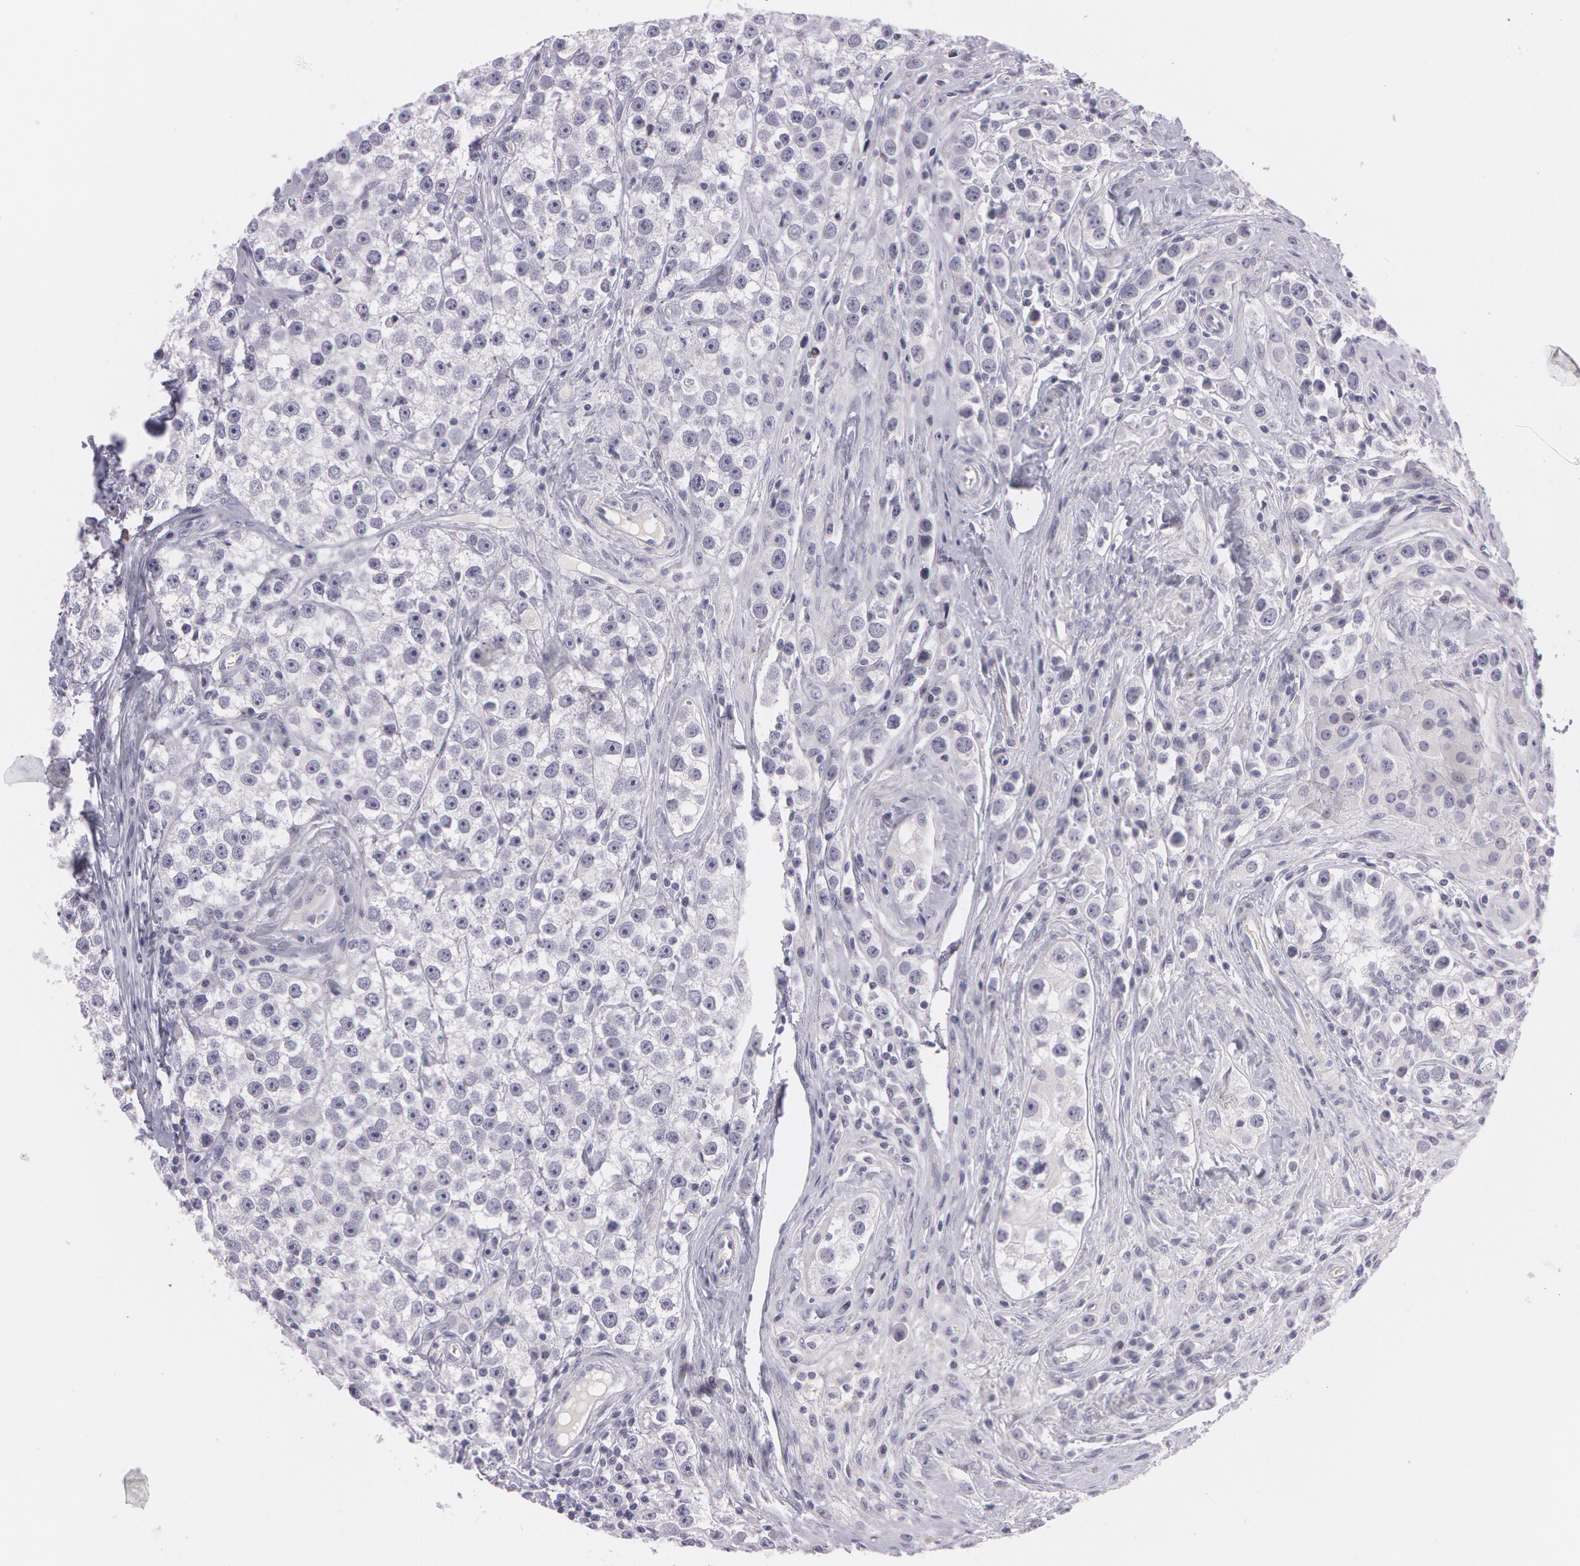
{"staining": {"intensity": "negative", "quantity": "none", "location": "none"}, "tissue": "testis cancer", "cell_type": "Tumor cells", "image_type": "cancer", "snomed": [{"axis": "morphology", "description": "Seminoma, NOS"}, {"axis": "topography", "description": "Testis"}], "caption": "IHC of human testis cancer (seminoma) shows no expression in tumor cells.", "gene": "IL1RN", "patient": {"sex": "male", "age": 32}}